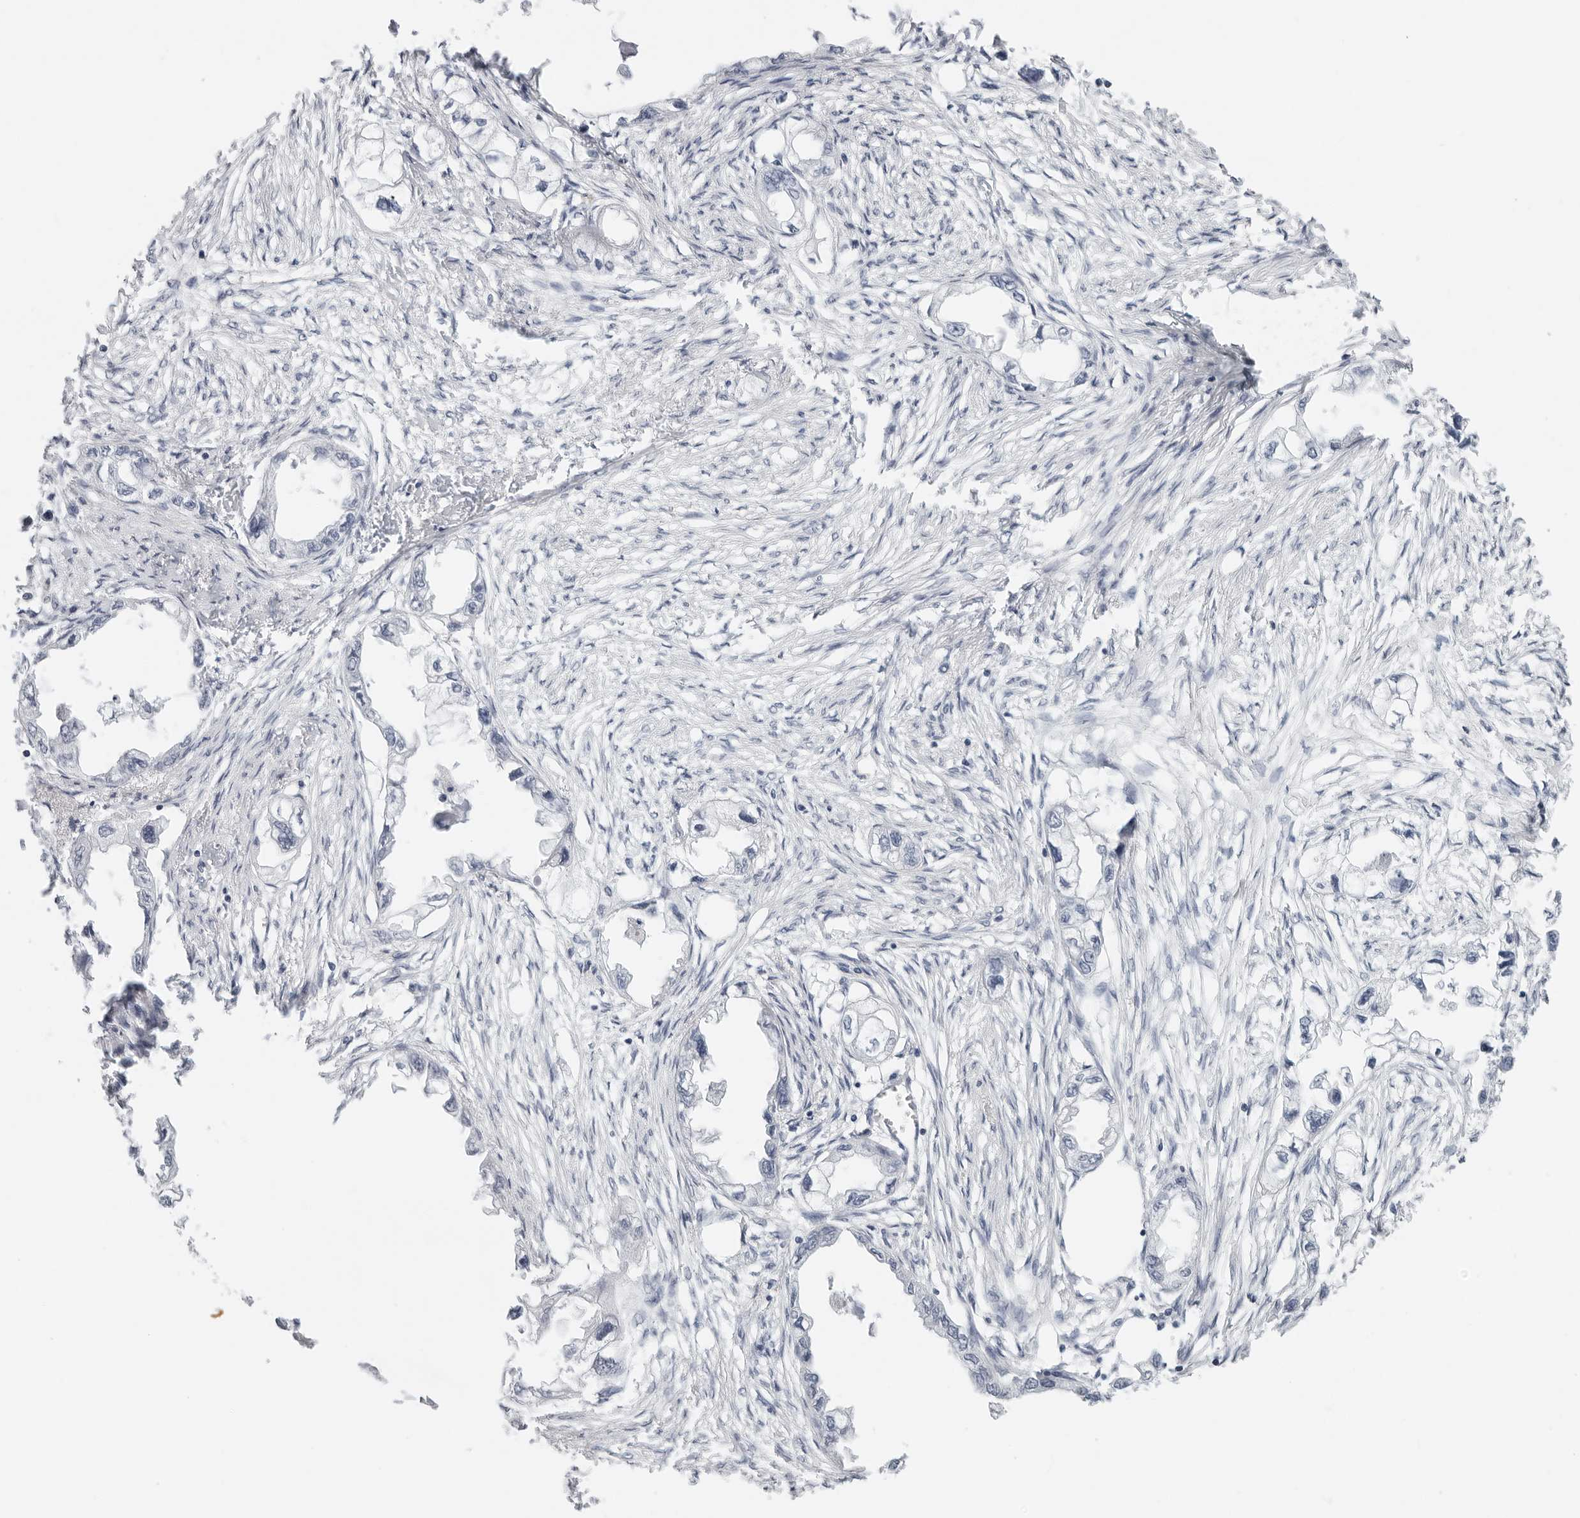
{"staining": {"intensity": "negative", "quantity": "none", "location": "none"}, "tissue": "endometrial cancer", "cell_type": "Tumor cells", "image_type": "cancer", "snomed": [{"axis": "morphology", "description": "Adenocarcinoma, NOS"}, {"axis": "morphology", "description": "Adenocarcinoma, metastatic, NOS"}, {"axis": "topography", "description": "Adipose tissue"}, {"axis": "topography", "description": "Endometrium"}], "caption": "An IHC image of endometrial cancer (metastatic adenocarcinoma) is shown. There is no staining in tumor cells of endometrial cancer (metastatic adenocarcinoma).", "gene": "FLG2", "patient": {"sex": "female", "age": 67}}